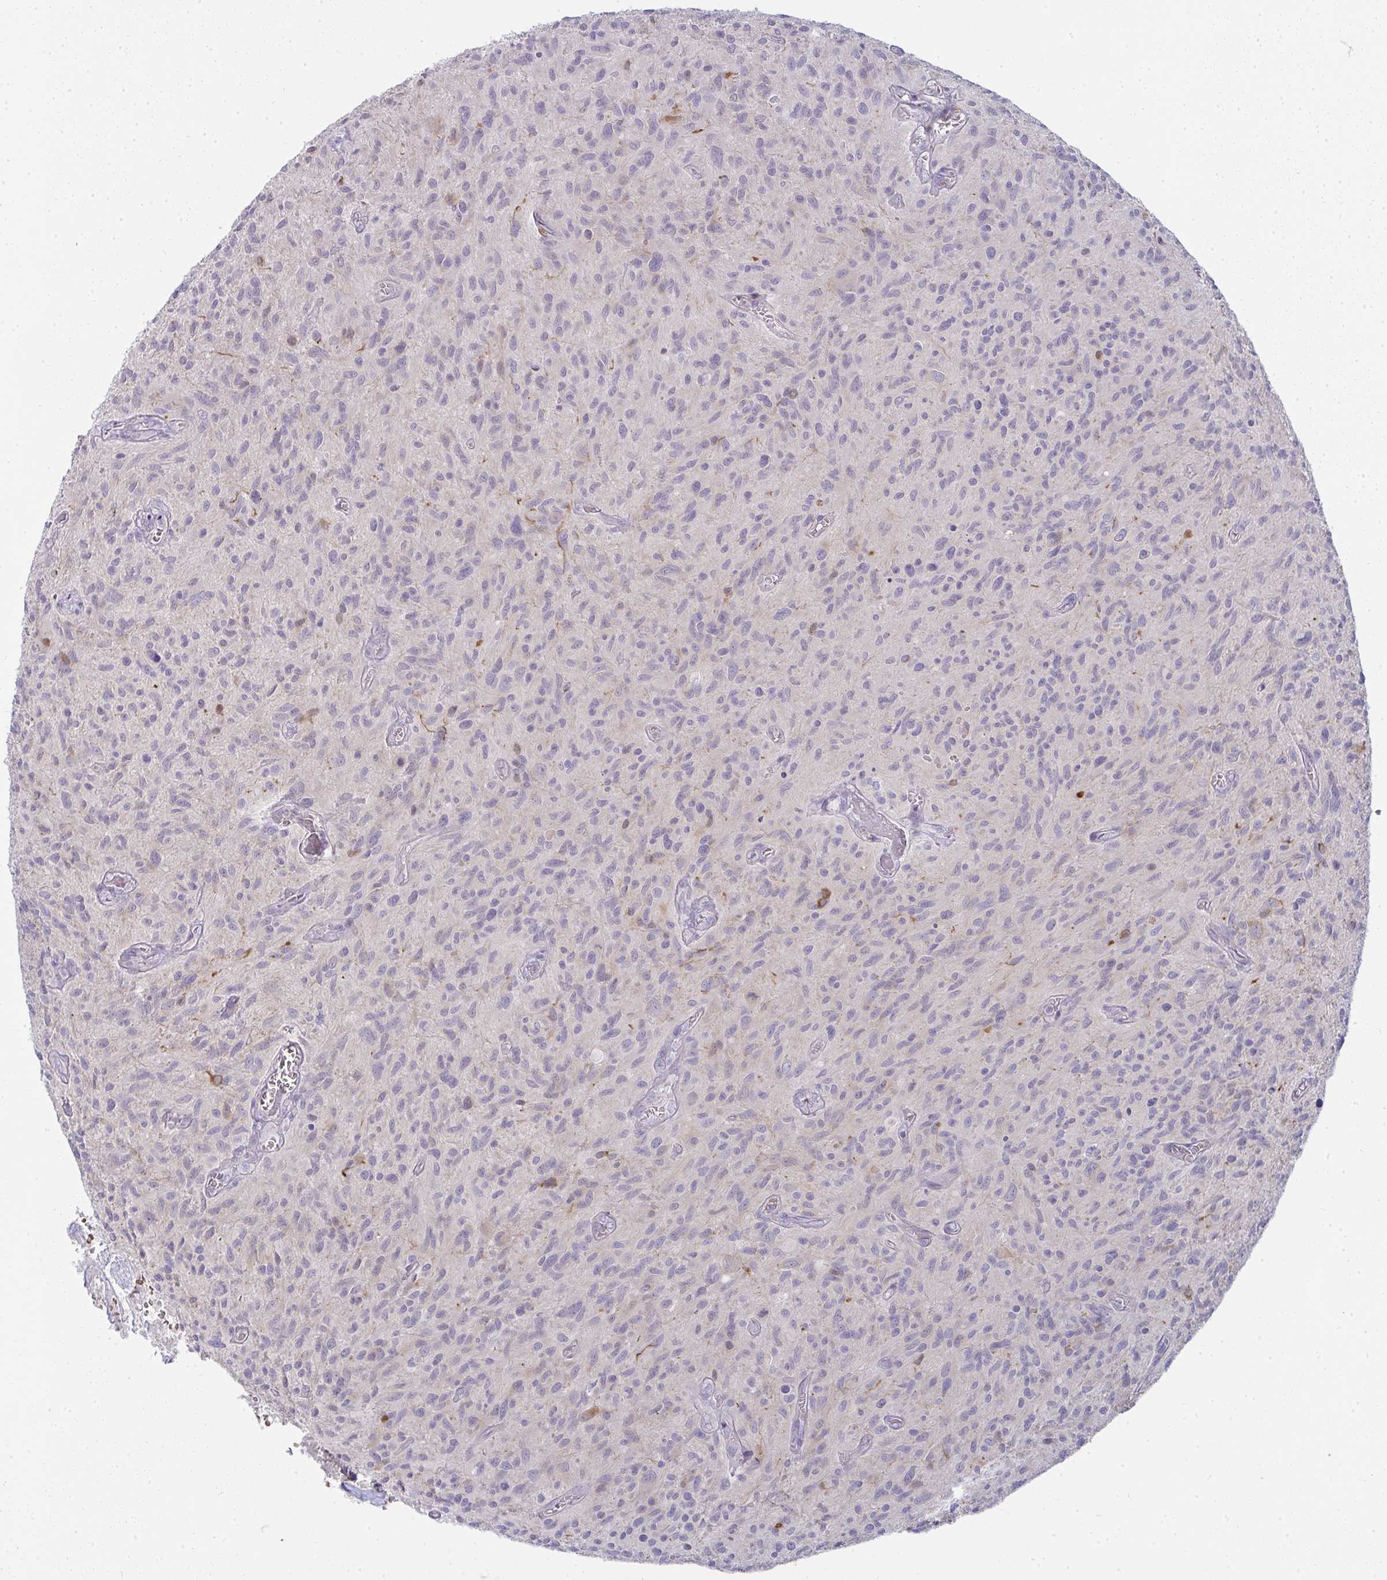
{"staining": {"intensity": "negative", "quantity": "none", "location": "none"}, "tissue": "glioma", "cell_type": "Tumor cells", "image_type": "cancer", "snomed": [{"axis": "morphology", "description": "Glioma, malignant, High grade"}, {"axis": "topography", "description": "Brain"}], "caption": "The micrograph shows no significant staining in tumor cells of high-grade glioma (malignant).", "gene": "SHB", "patient": {"sex": "male", "age": 75}}